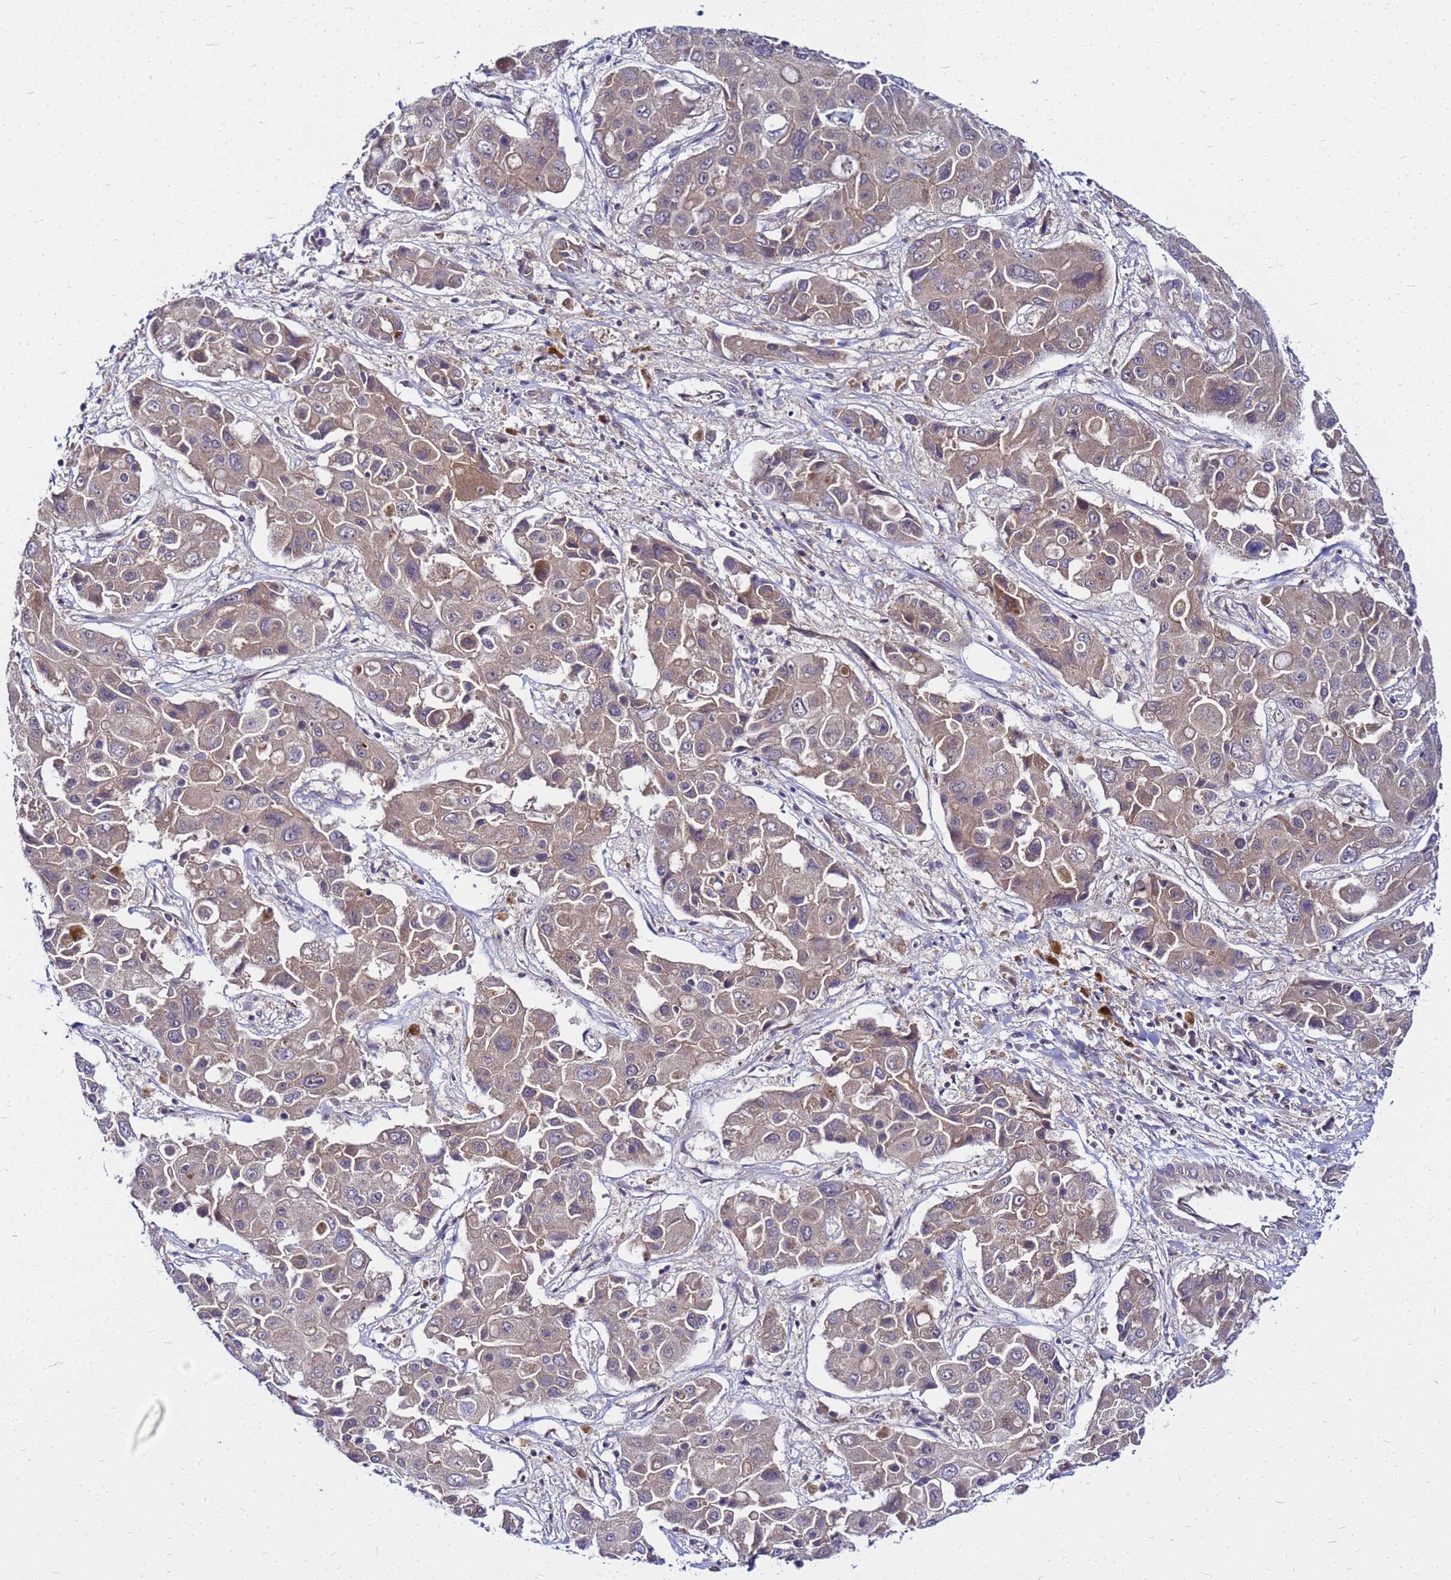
{"staining": {"intensity": "weak", "quantity": ">75%", "location": "cytoplasmic/membranous"}, "tissue": "liver cancer", "cell_type": "Tumor cells", "image_type": "cancer", "snomed": [{"axis": "morphology", "description": "Cholangiocarcinoma"}, {"axis": "topography", "description": "Liver"}], "caption": "The histopathology image reveals staining of liver cancer, revealing weak cytoplasmic/membranous protein staining (brown color) within tumor cells.", "gene": "SAT1", "patient": {"sex": "male", "age": 67}}